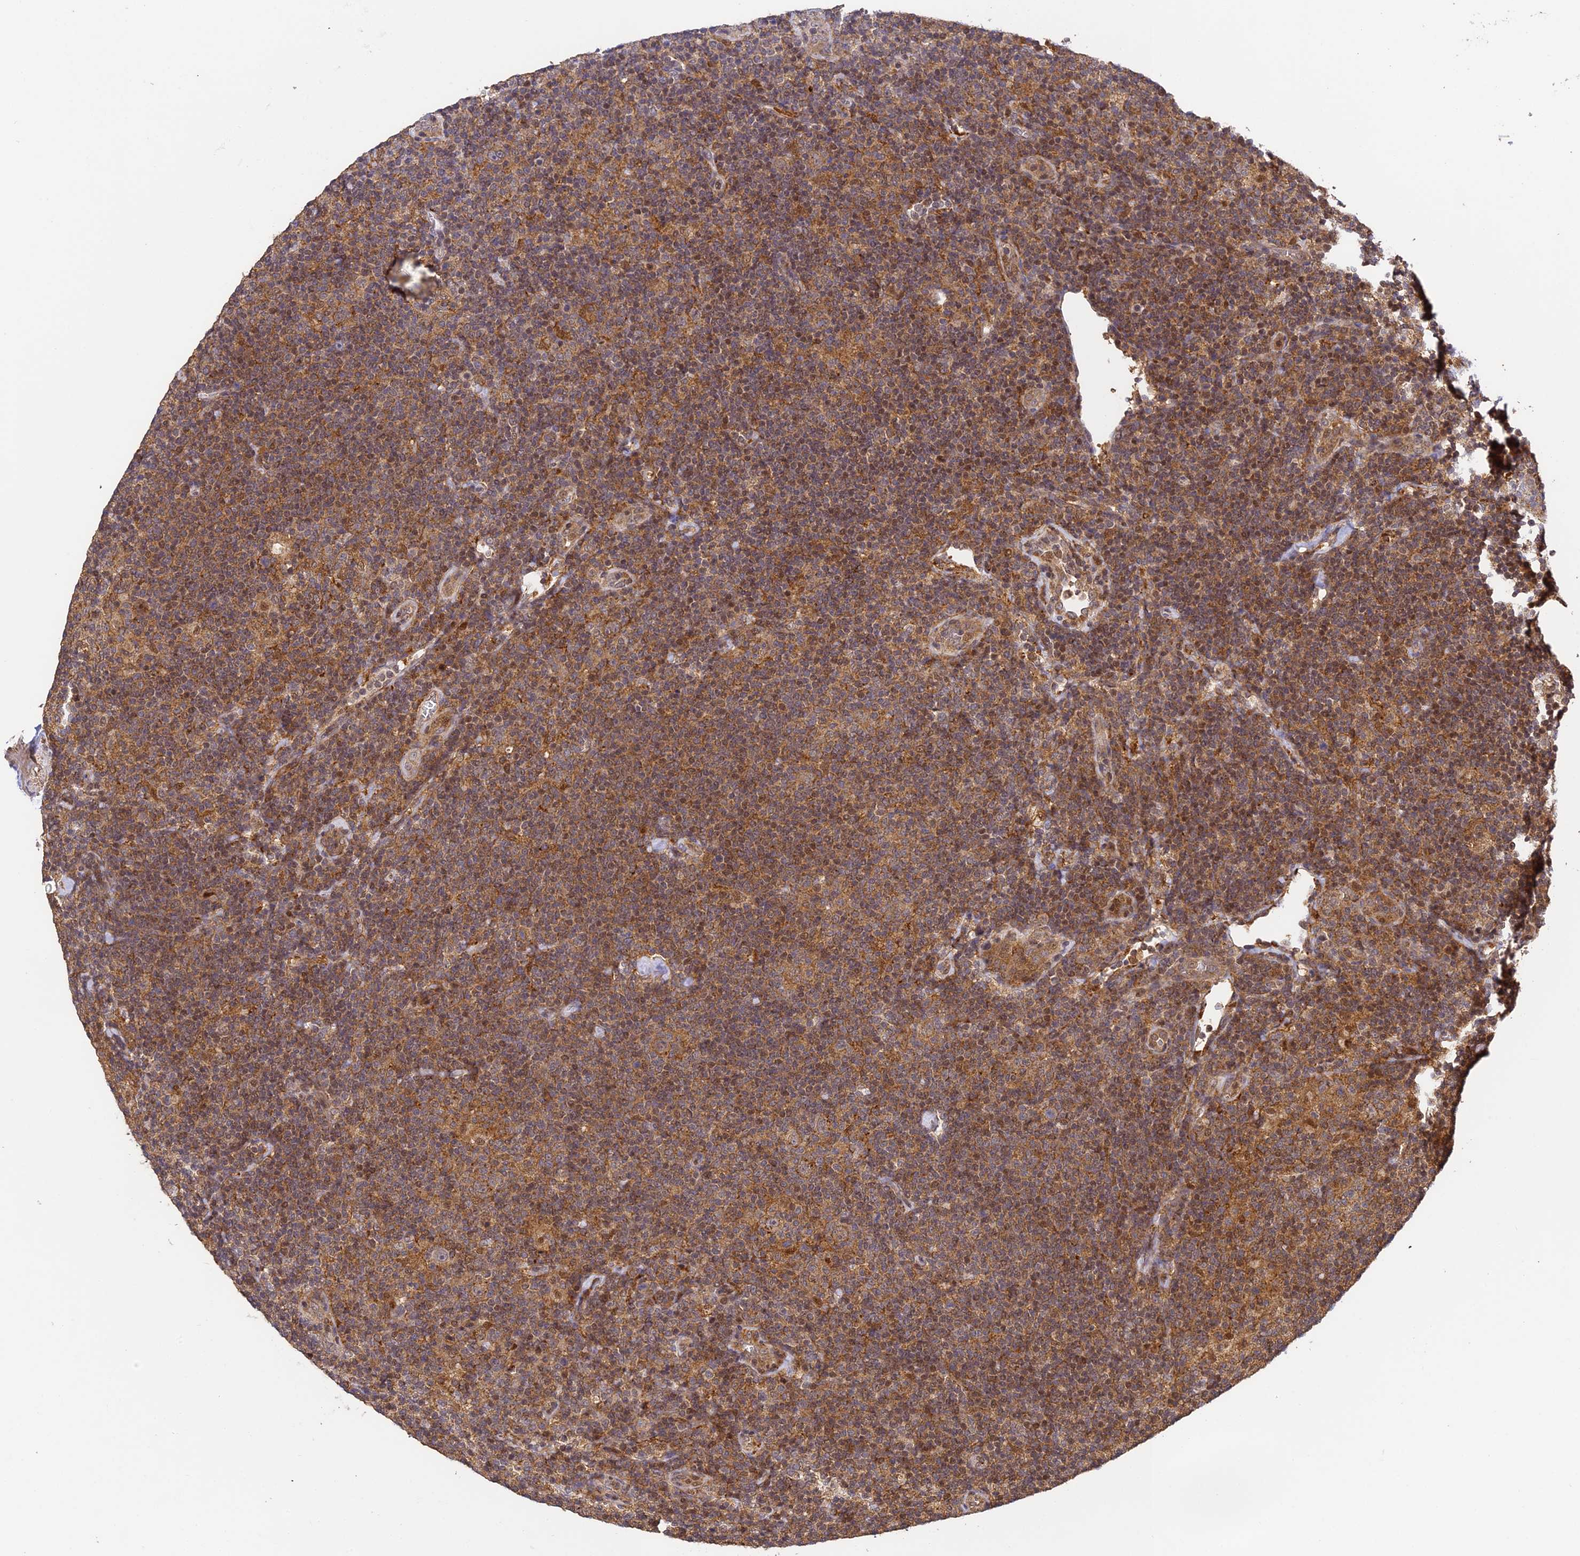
{"staining": {"intensity": "weak", "quantity": "<25%", "location": "cytoplasmic/membranous"}, "tissue": "lymphoma", "cell_type": "Tumor cells", "image_type": "cancer", "snomed": [{"axis": "morphology", "description": "Hodgkin's disease, NOS"}, {"axis": "topography", "description": "Lymph node"}], "caption": "Immunohistochemistry (IHC) of Hodgkin's disease reveals no positivity in tumor cells.", "gene": "ZNF443", "patient": {"sex": "female", "age": 57}}